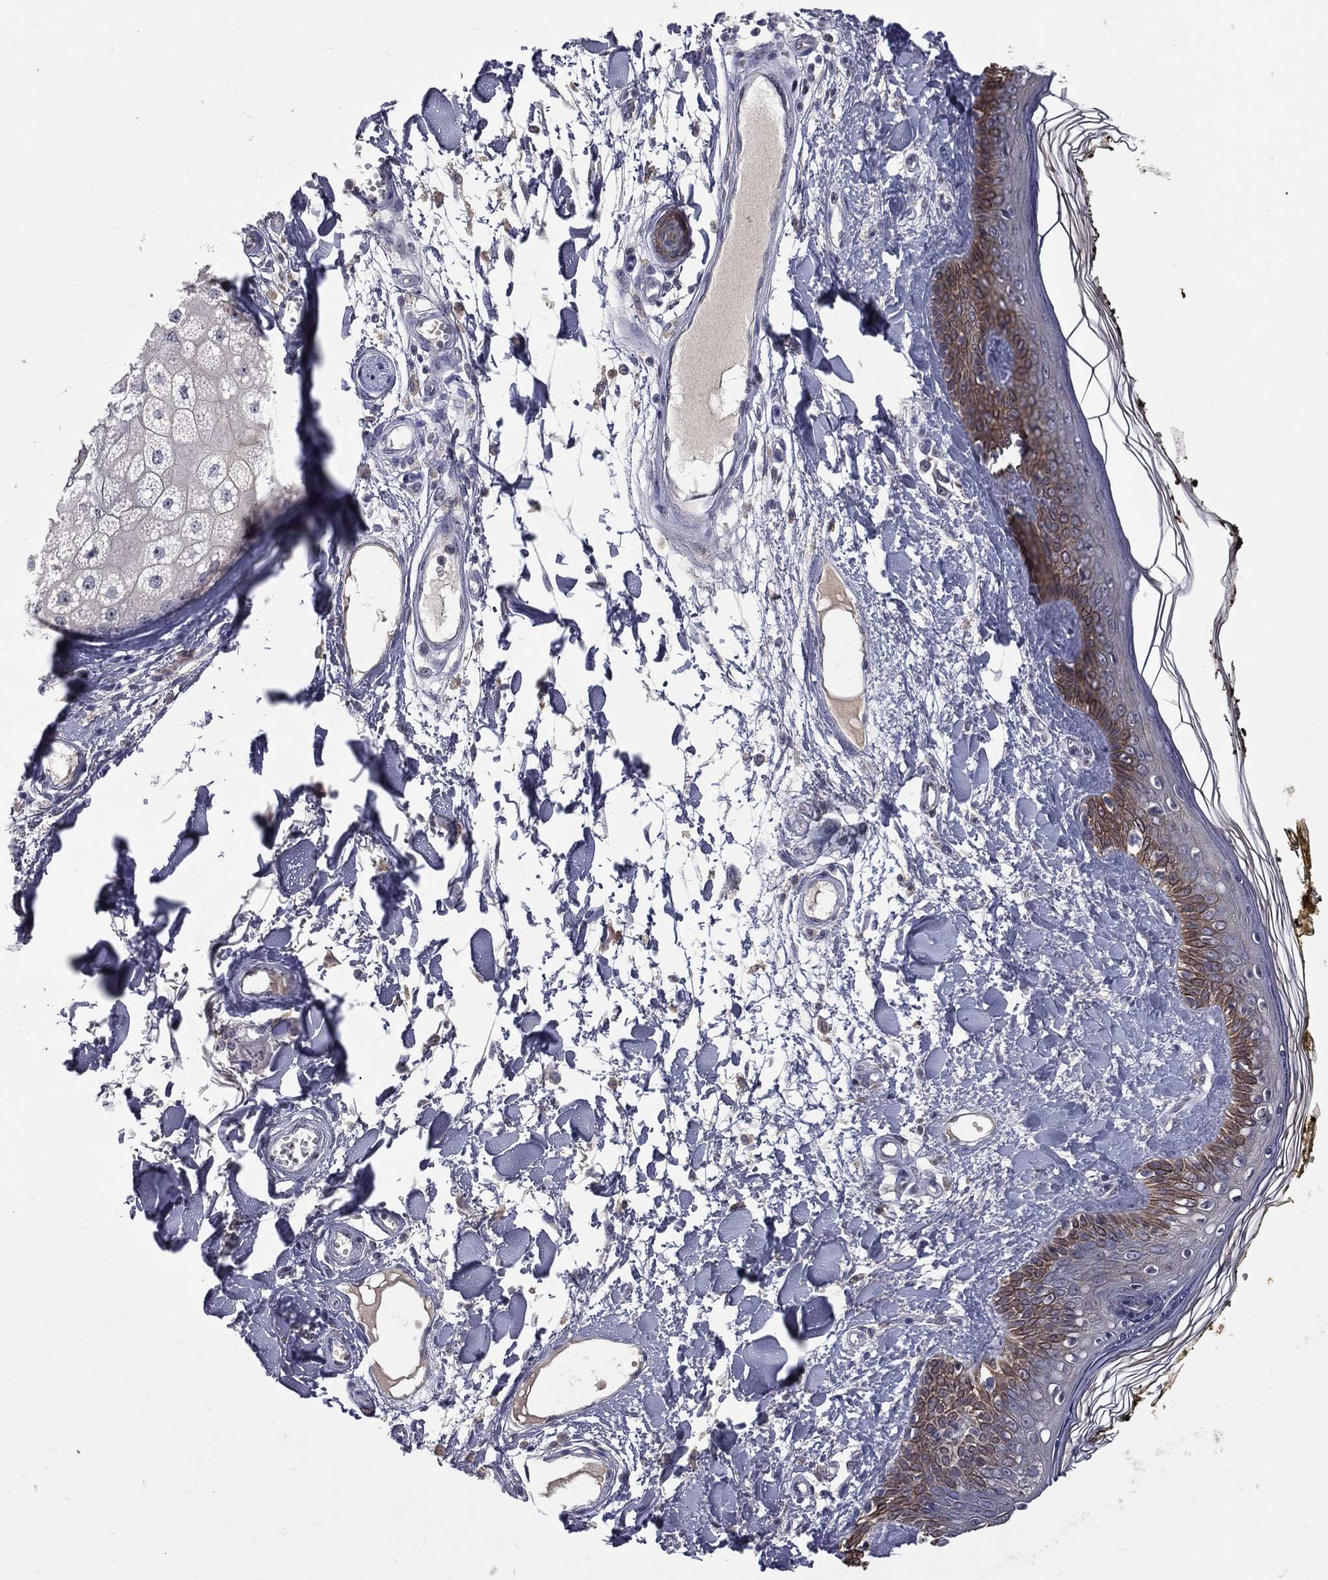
{"staining": {"intensity": "negative", "quantity": "none", "location": "none"}, "tissue": "skin", "cell_type": "Fibroblasts", "image_type": "normal", "snomed": [{"axis": "morphology", "description": "Normal tissue, NOS"}, {"axis": "topography", "description": "Skin"}], "caption": "Immunohistochemistry image of normal skin stained for a protein (brown), which shows no staining in fibroblasts.", "gene": "DSG4", "patient": {"sex": "male", "age": 76}}